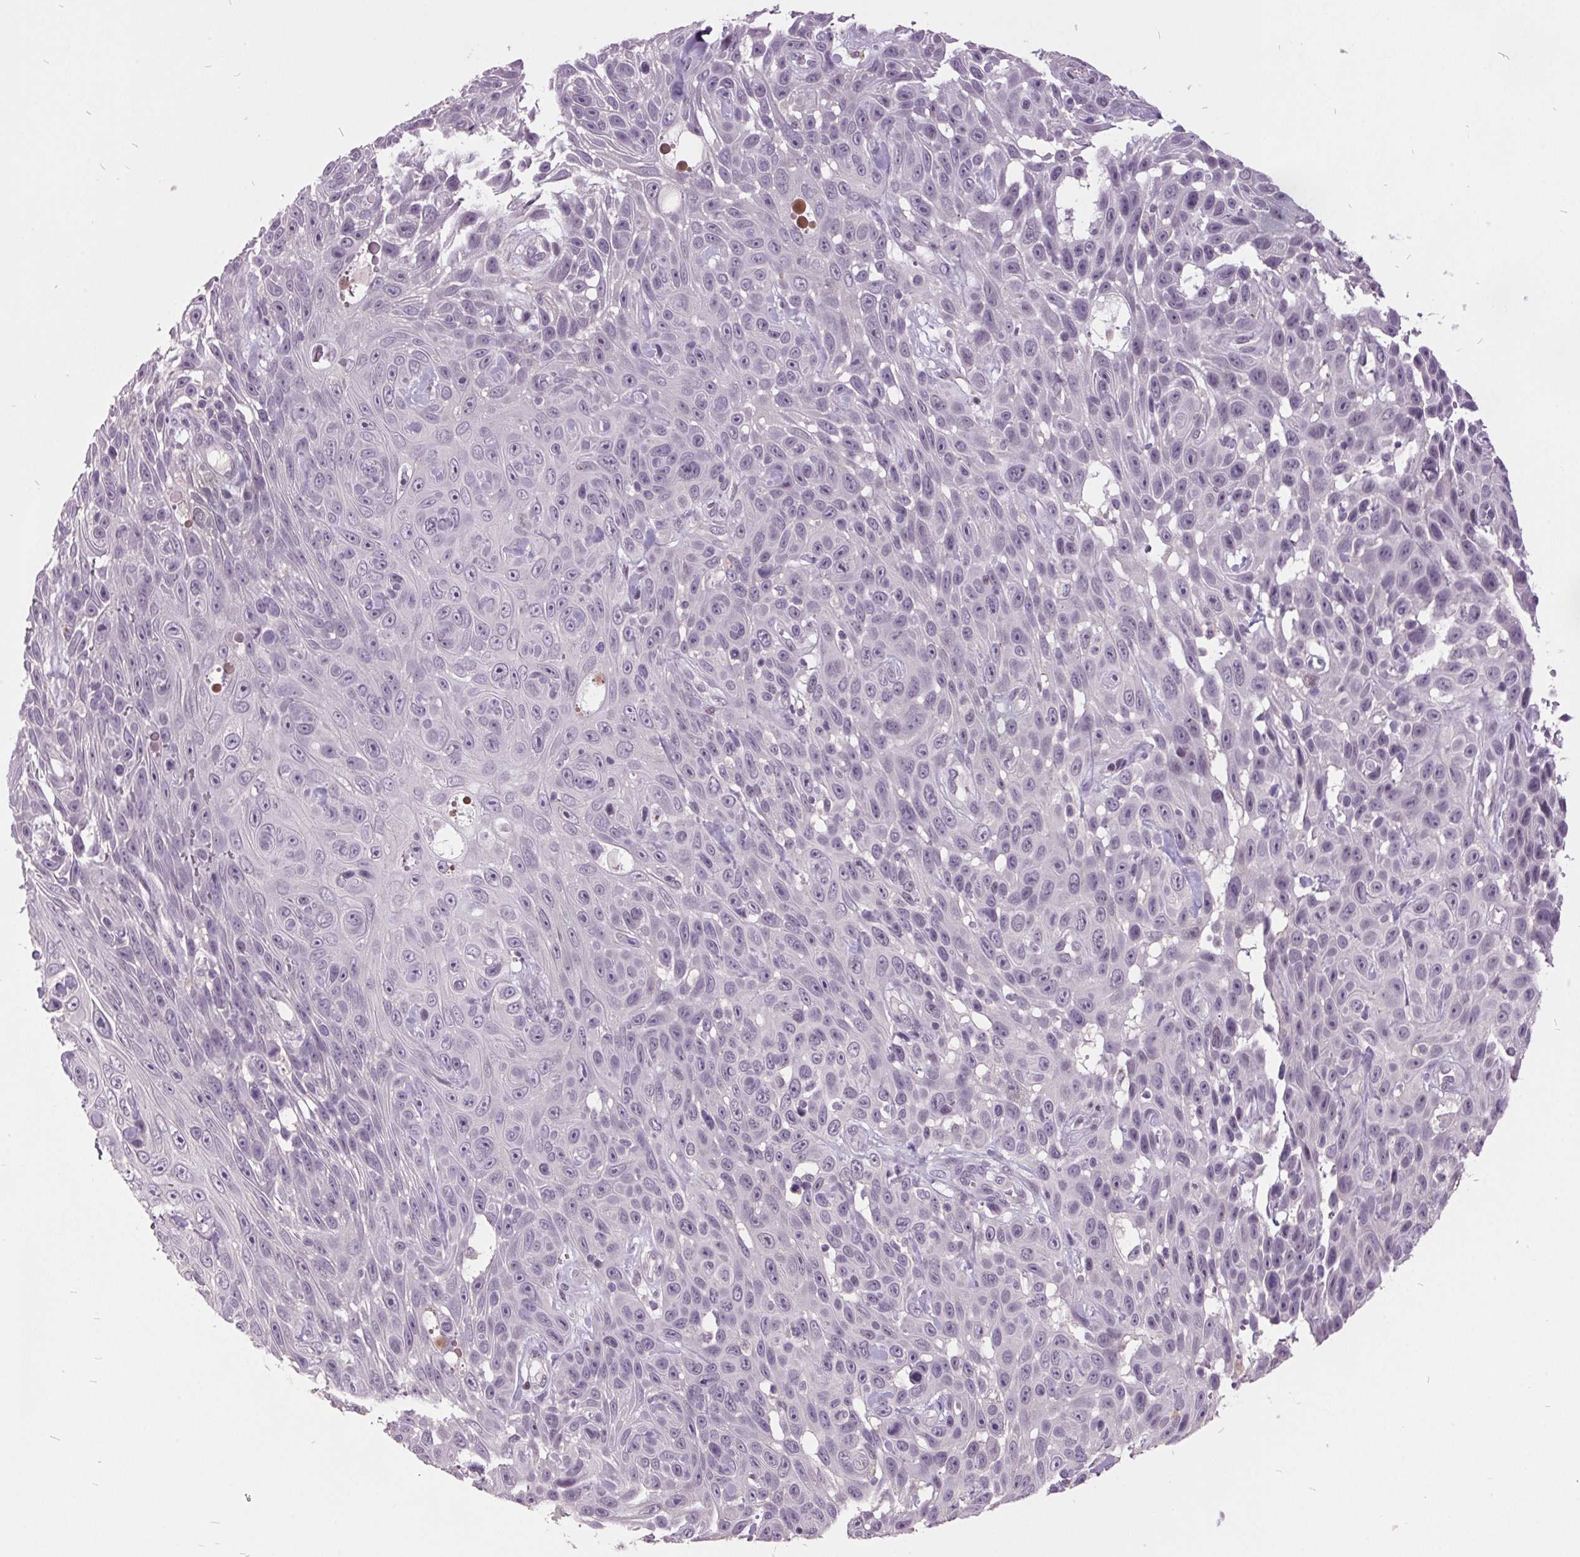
{"staining": {"intensity": "negative", "quantity": "none", "location": "none"}, "tissue": "skin cancer", "cell_type": "Tumor cells", "image_type": "cancer", "snomed": [{"axis": "morphology", "description": "Squamous cell carcinoma, NOS"}, {"axis": "topography", "description": "Skin"}], "caption": "IHC of squamous cell carcinoma (skin) exhibits no positivity in tumor cells. (DAB immunohistochemistry (IHC), high magnification).", "gene": "C2orf16", "patient": {"sex": "male", "age": 82}}